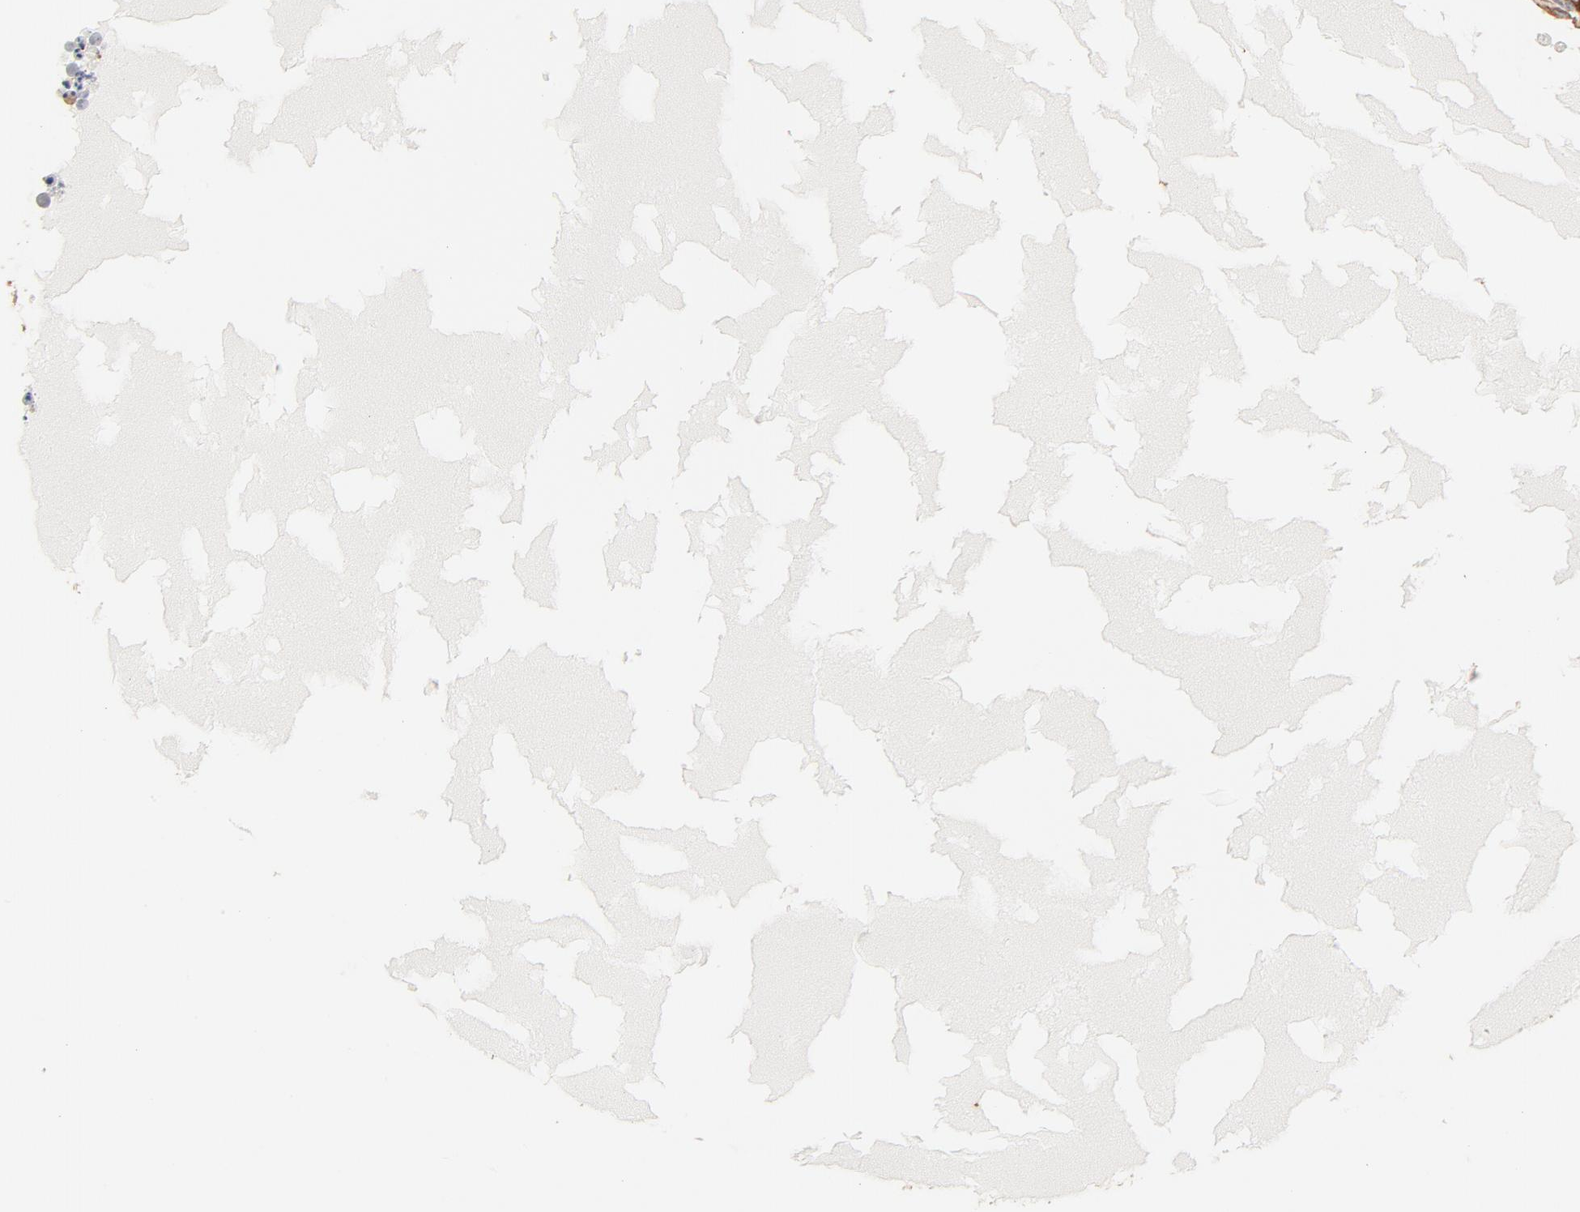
{"staining": {"intensity": "moderate", "quantity": ">75%", "location": "cytoplasmic/membranous"}, "tissue": "ovary", "cell_type": "Ovarian stroma cells", "image_type": "normal", "snomed": [{"axis": "morphology", "description": "Normal tissue, NOS"}, {"axis": "topography", "description": "Ovary"}], "caption": "A histopathology image showing moderate cytoplasmic/membranous expression in approximately >75% of ovarian stroma cells in benign ovary, as visualized by brown immunohistochemical staining.", "gene": "BCAP31", "patient": {"sex": "female", "age": 35}}